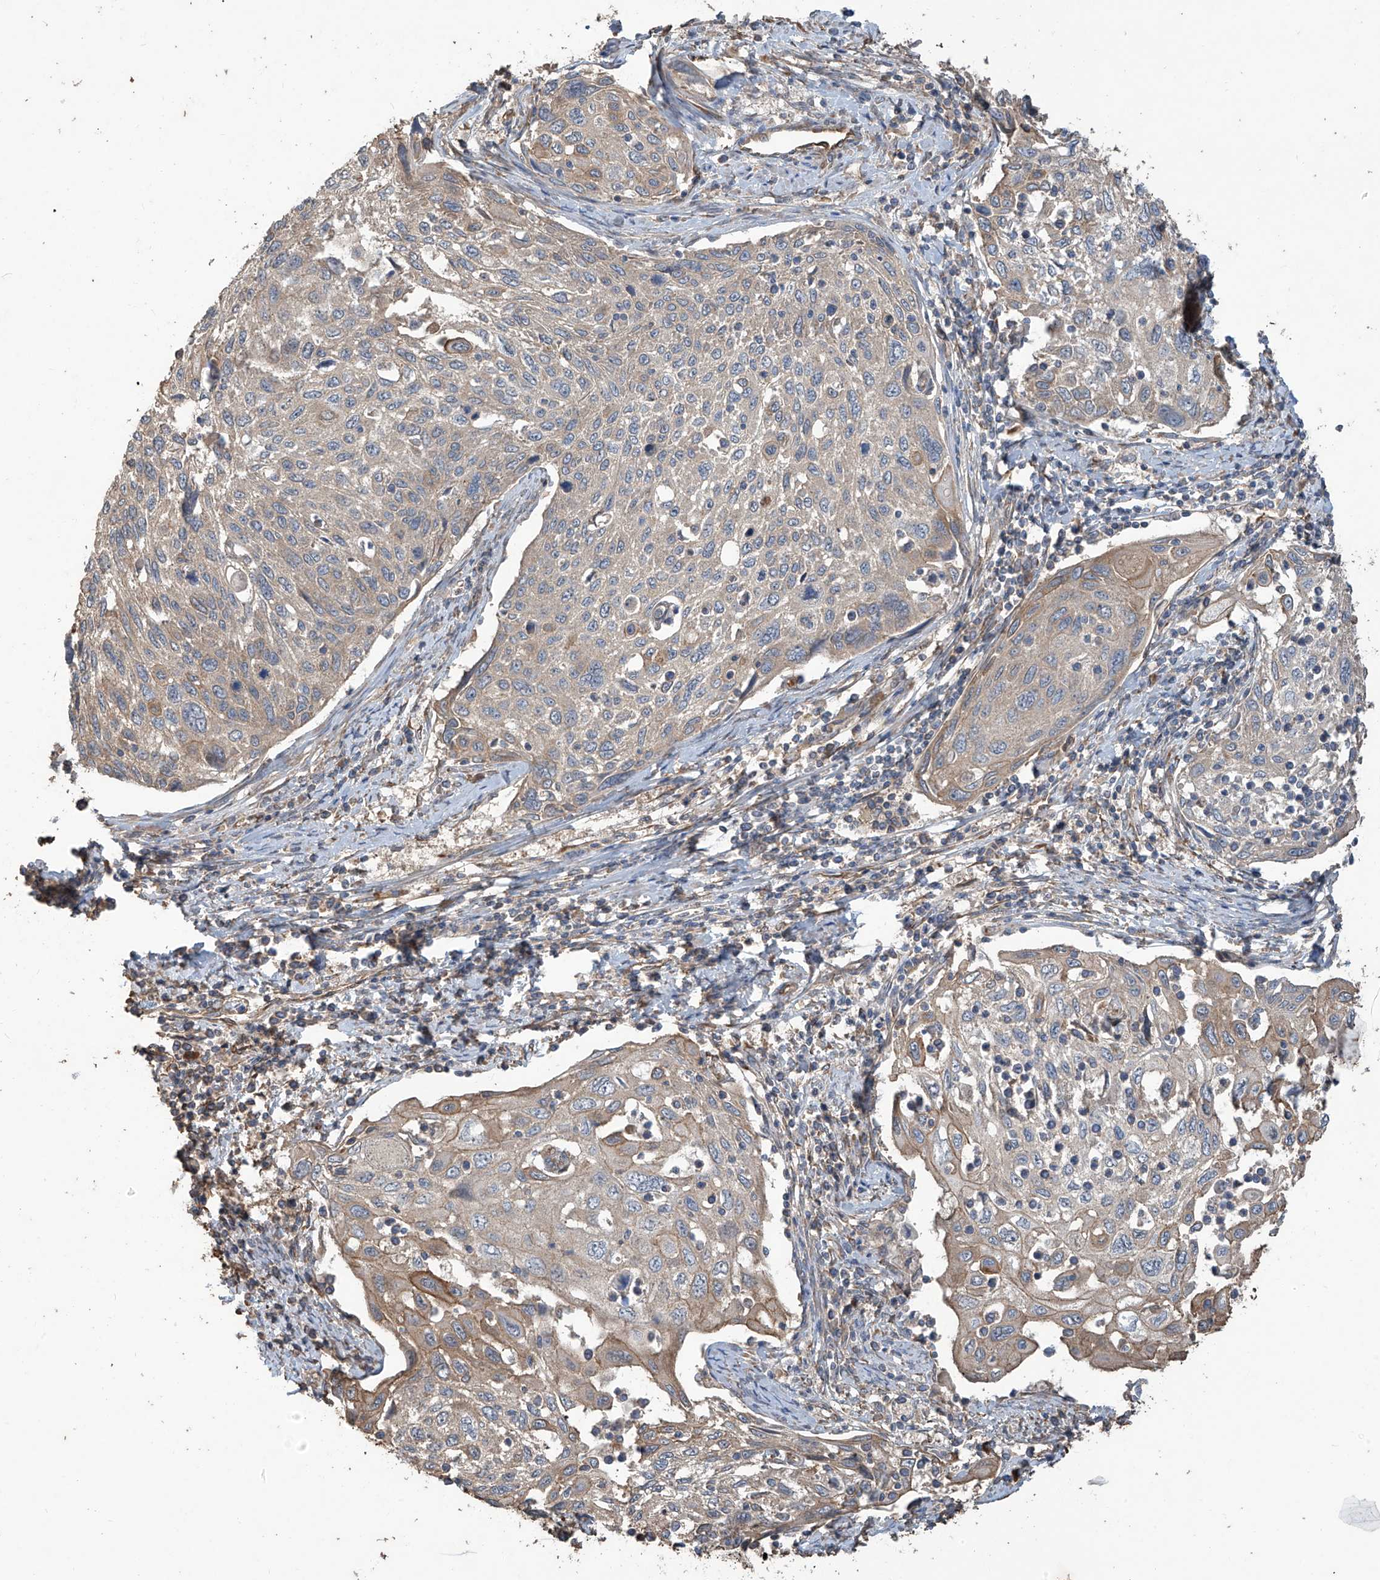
{"staining": {"intensity": "moderate", "quantity": "<25%", "location": "cytoplasmic/membranous"}, "tissue": "cervical cancer", "cell_type": "Tumor cells", "image_type": "cancer", "snomed": [{"axis": "morphology", "description": "Squamous cell carcinoma, NOS"}, {"axis": "topography", "description": "Cervix"}], "caption": "This micrograph shows immunohistochemistry (IHC) staining of cervical cancer, with low moderate cytoplasmic/membranous expression in about <25% of tumor cells.", "gene": "AGBL5", "patient": {"sex": "female", "age": 70}}